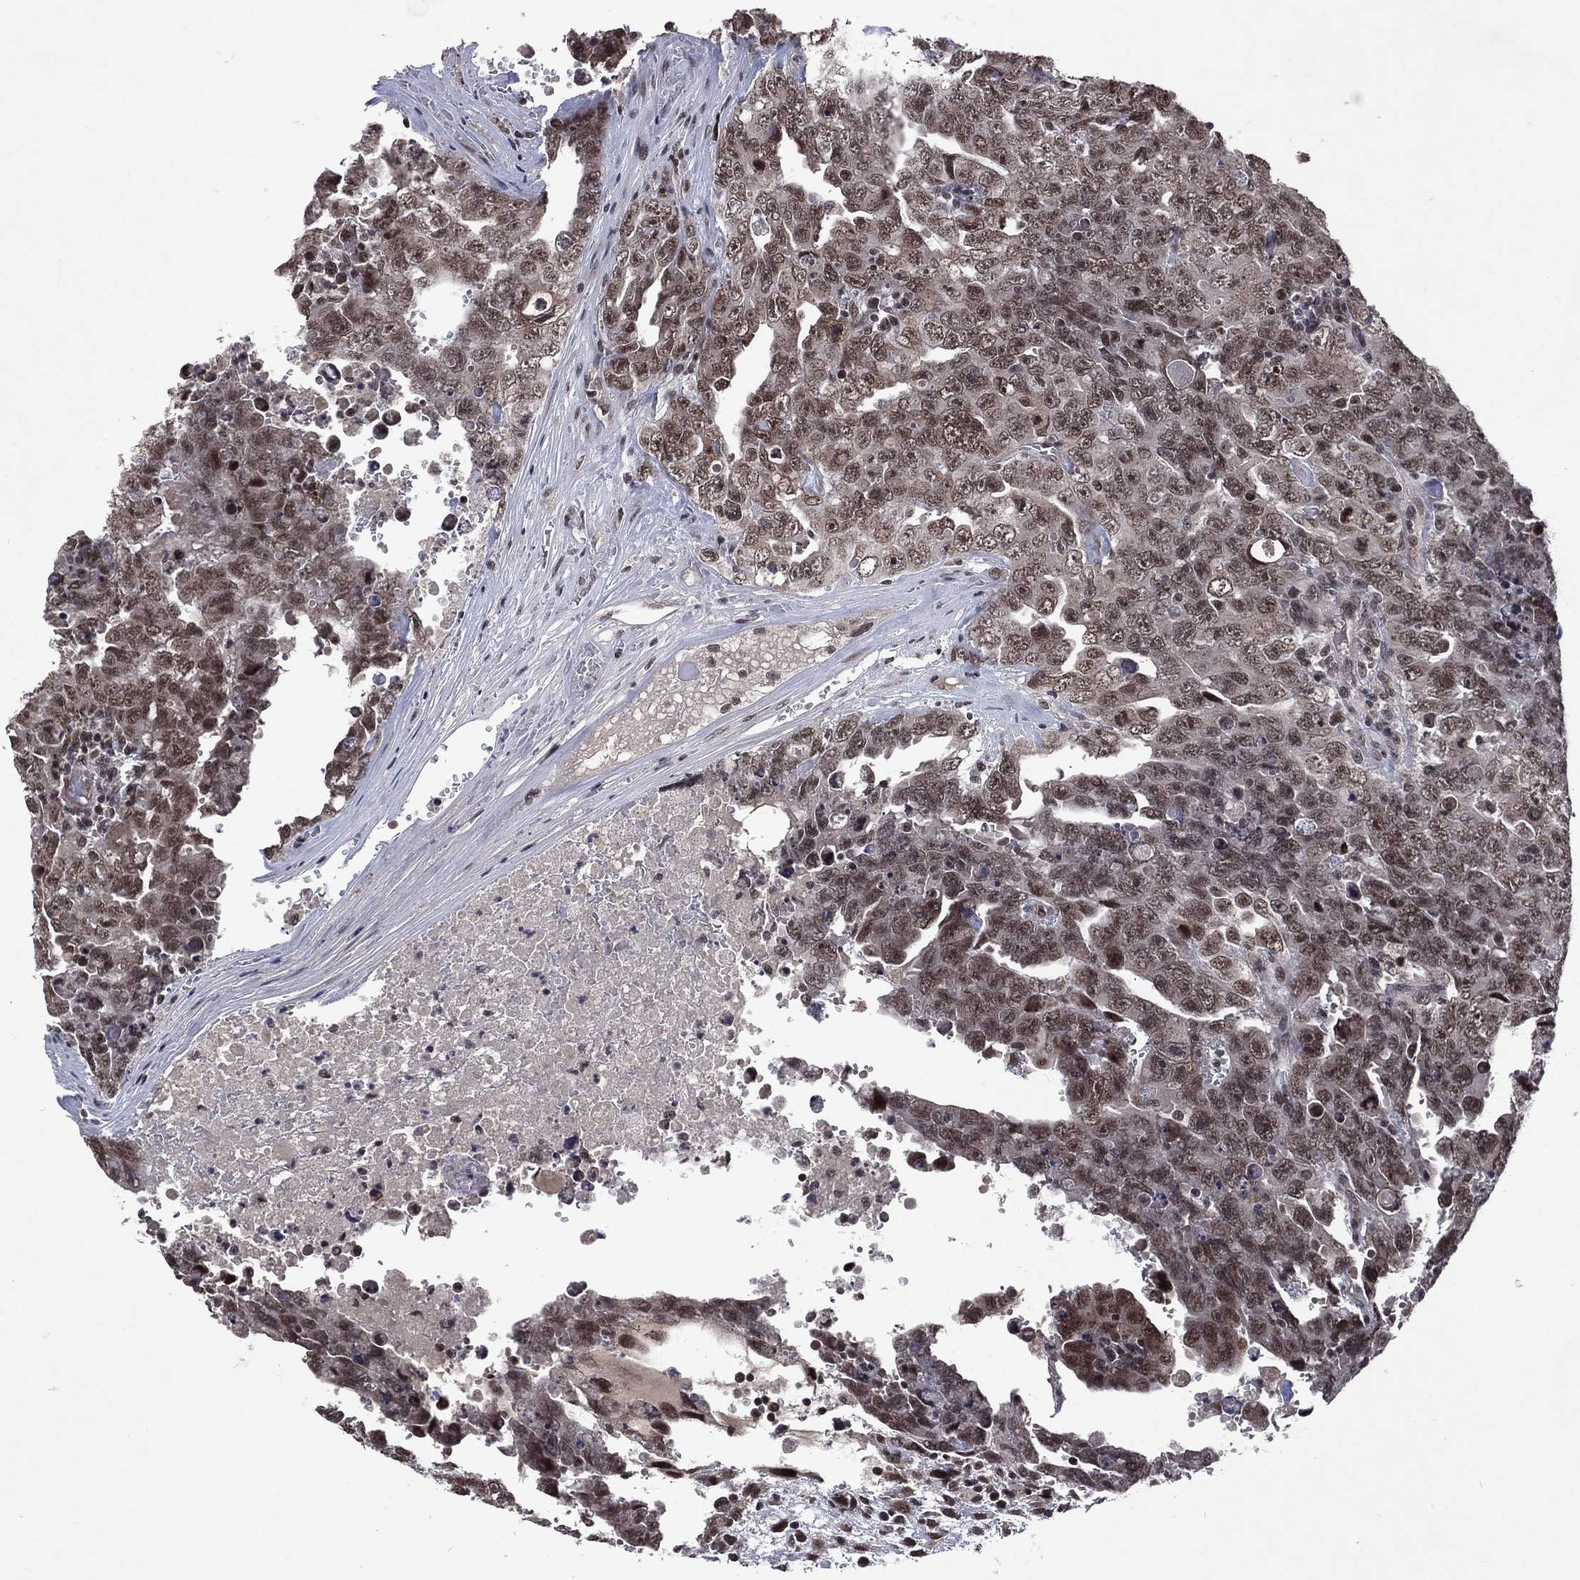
{"staining": {"intensity": "moderate", "quantity": ">75%", "location": "nuclear"}, "tissue": "testis cancer", "cell_type": "Tumor cells", "image_type": "cancer", "snomed": [{"axis": "morphology", "description": "Carcinoma, Embryonal, NOS"}, {"axis": "topography", "description": "Testis"}], "caption": "Moderate nuclear expression for a protein is identified in about >75% of tumor cells of testis embryonal carcinoma using immunohistochemistry (IHC).", "gene": "DMAP1", "patient": {"sex": "male", "age": 24}}